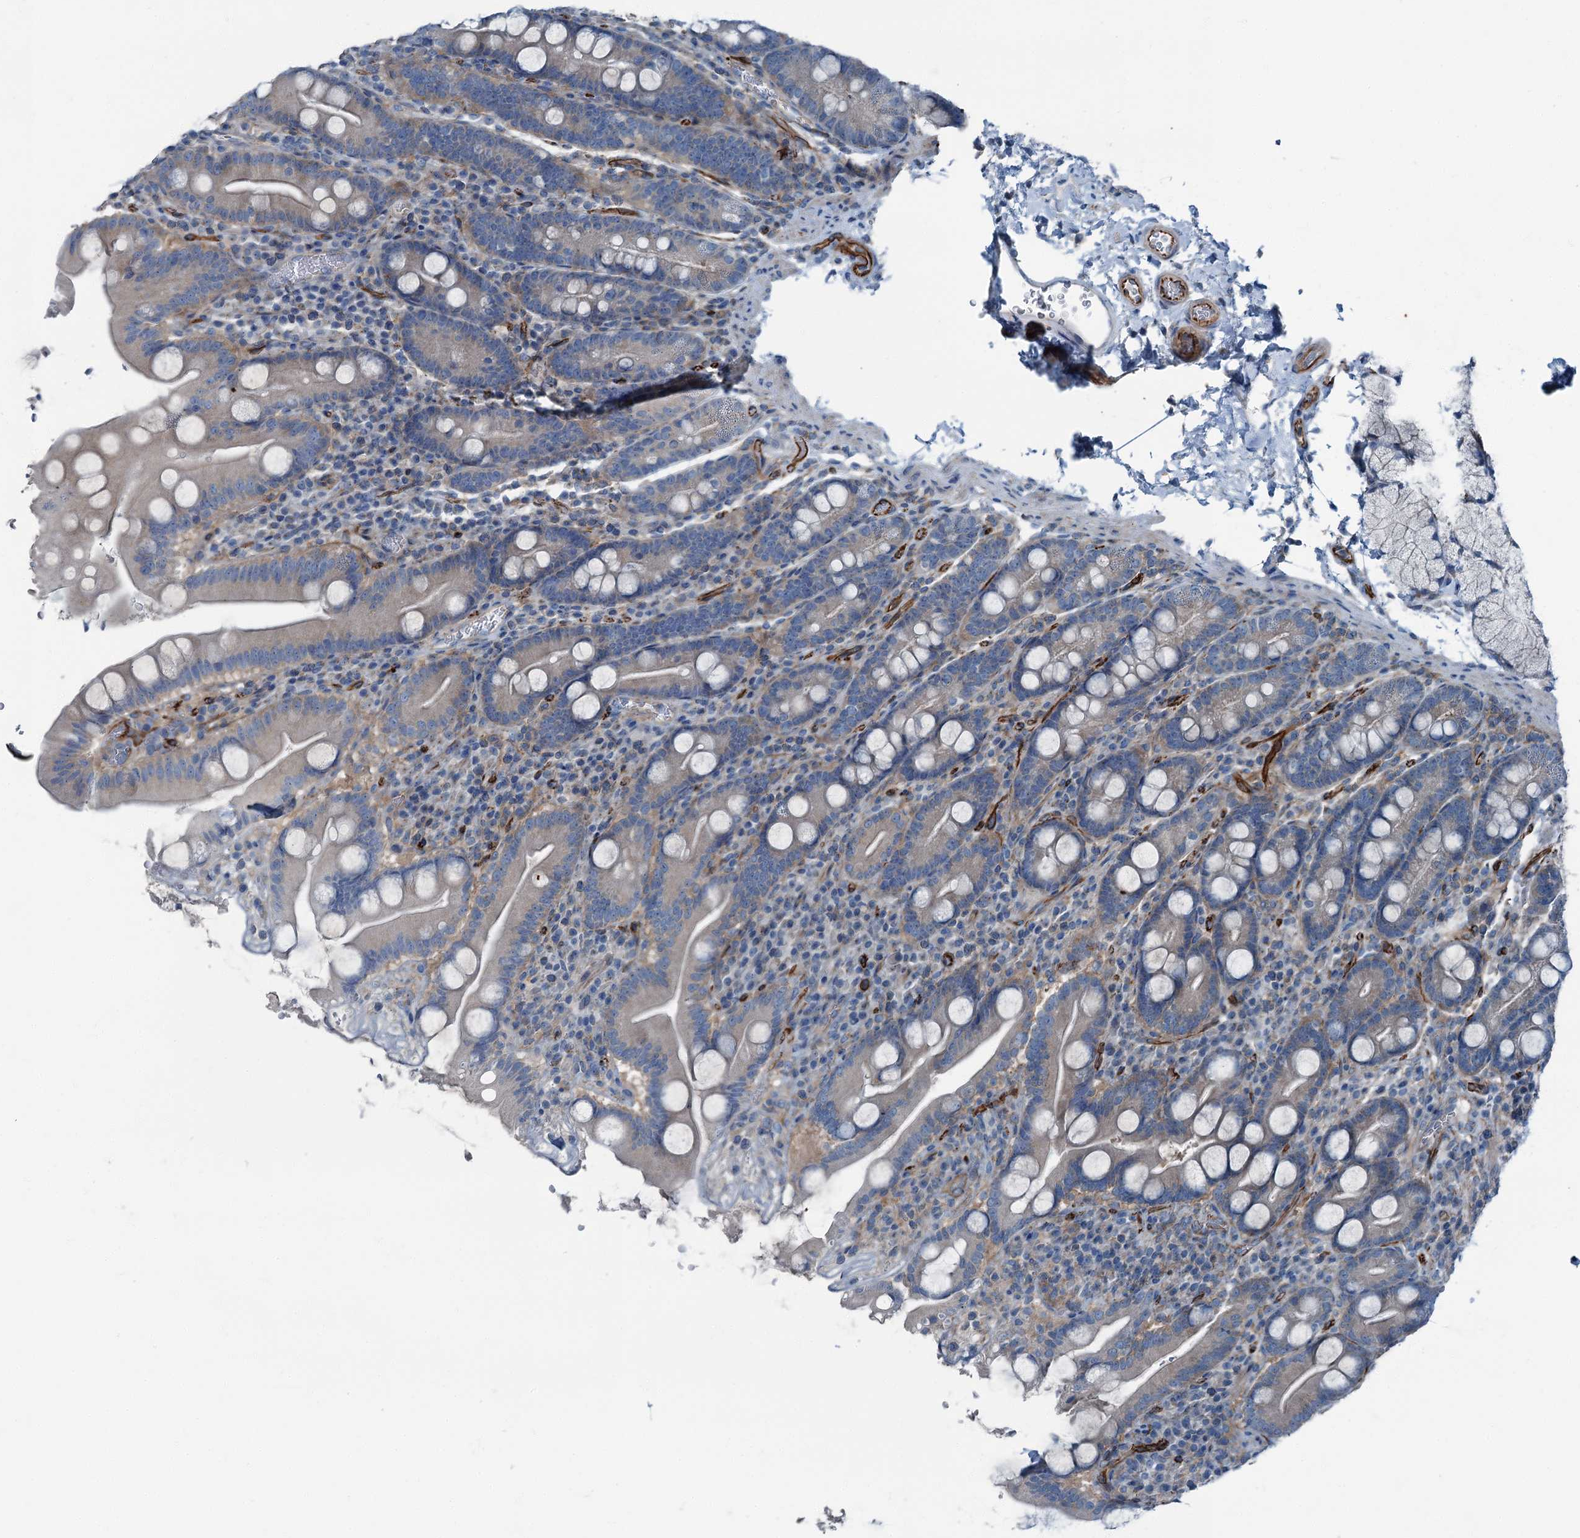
{"staining": {"intensity": "weak", "quantity": "<25%", "location": "cytoplasmic/membranous"}, "tissue": "duodenum", "cell_type": "Glandular cells", "image_type": "normal", "snomed": [{"axis": "morphology", "description": "Normal tissue, NOS"}, {"axis": "topography", "description": "Duodenum"}], "caption": "The image reveals no significant positivity in glandular cells of duodenum.", "gene": "AXL", "patient": {"sex": "male", "age": 35}}